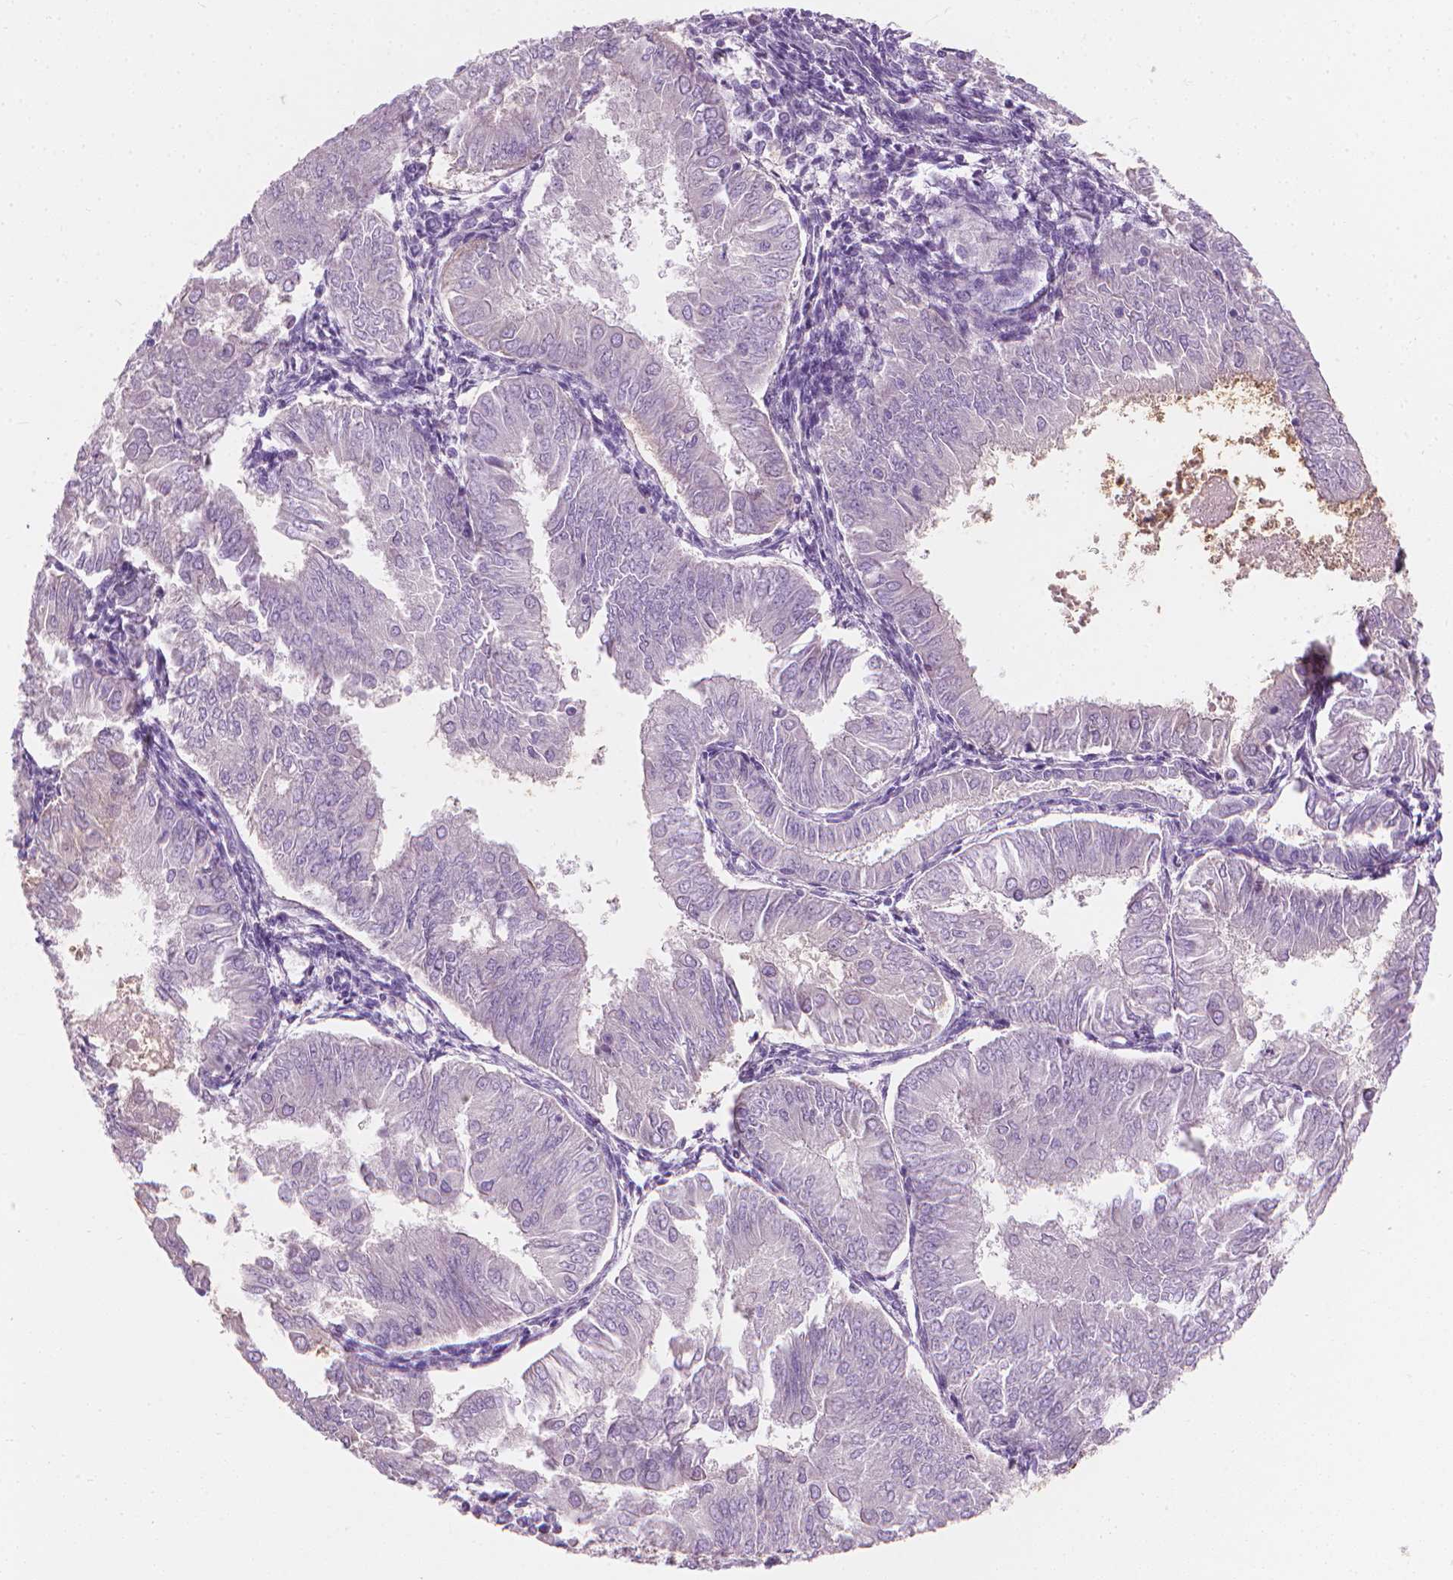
{"staining": {"intensity": "moderate", "quantity": "<25%", "location": "cytoplasmic/membranous"}, "tissue": "endometrial cancer", "cell_type": "Tumor cells", "image_type": "cancer", "snomed": [{"axis": "morphology", "description": "Adenocarcinoma, NOS"}, {"axis": "topography", "description": "Endometrium"}], "caption": "IHC of human endometrial cancer demonstrates low levels of moderate cytoplasmic/membranous expression in approximately <25% of tumor cells.", "gene": "GPRC5A", "patient": {"sex": "female", "age": 53}}